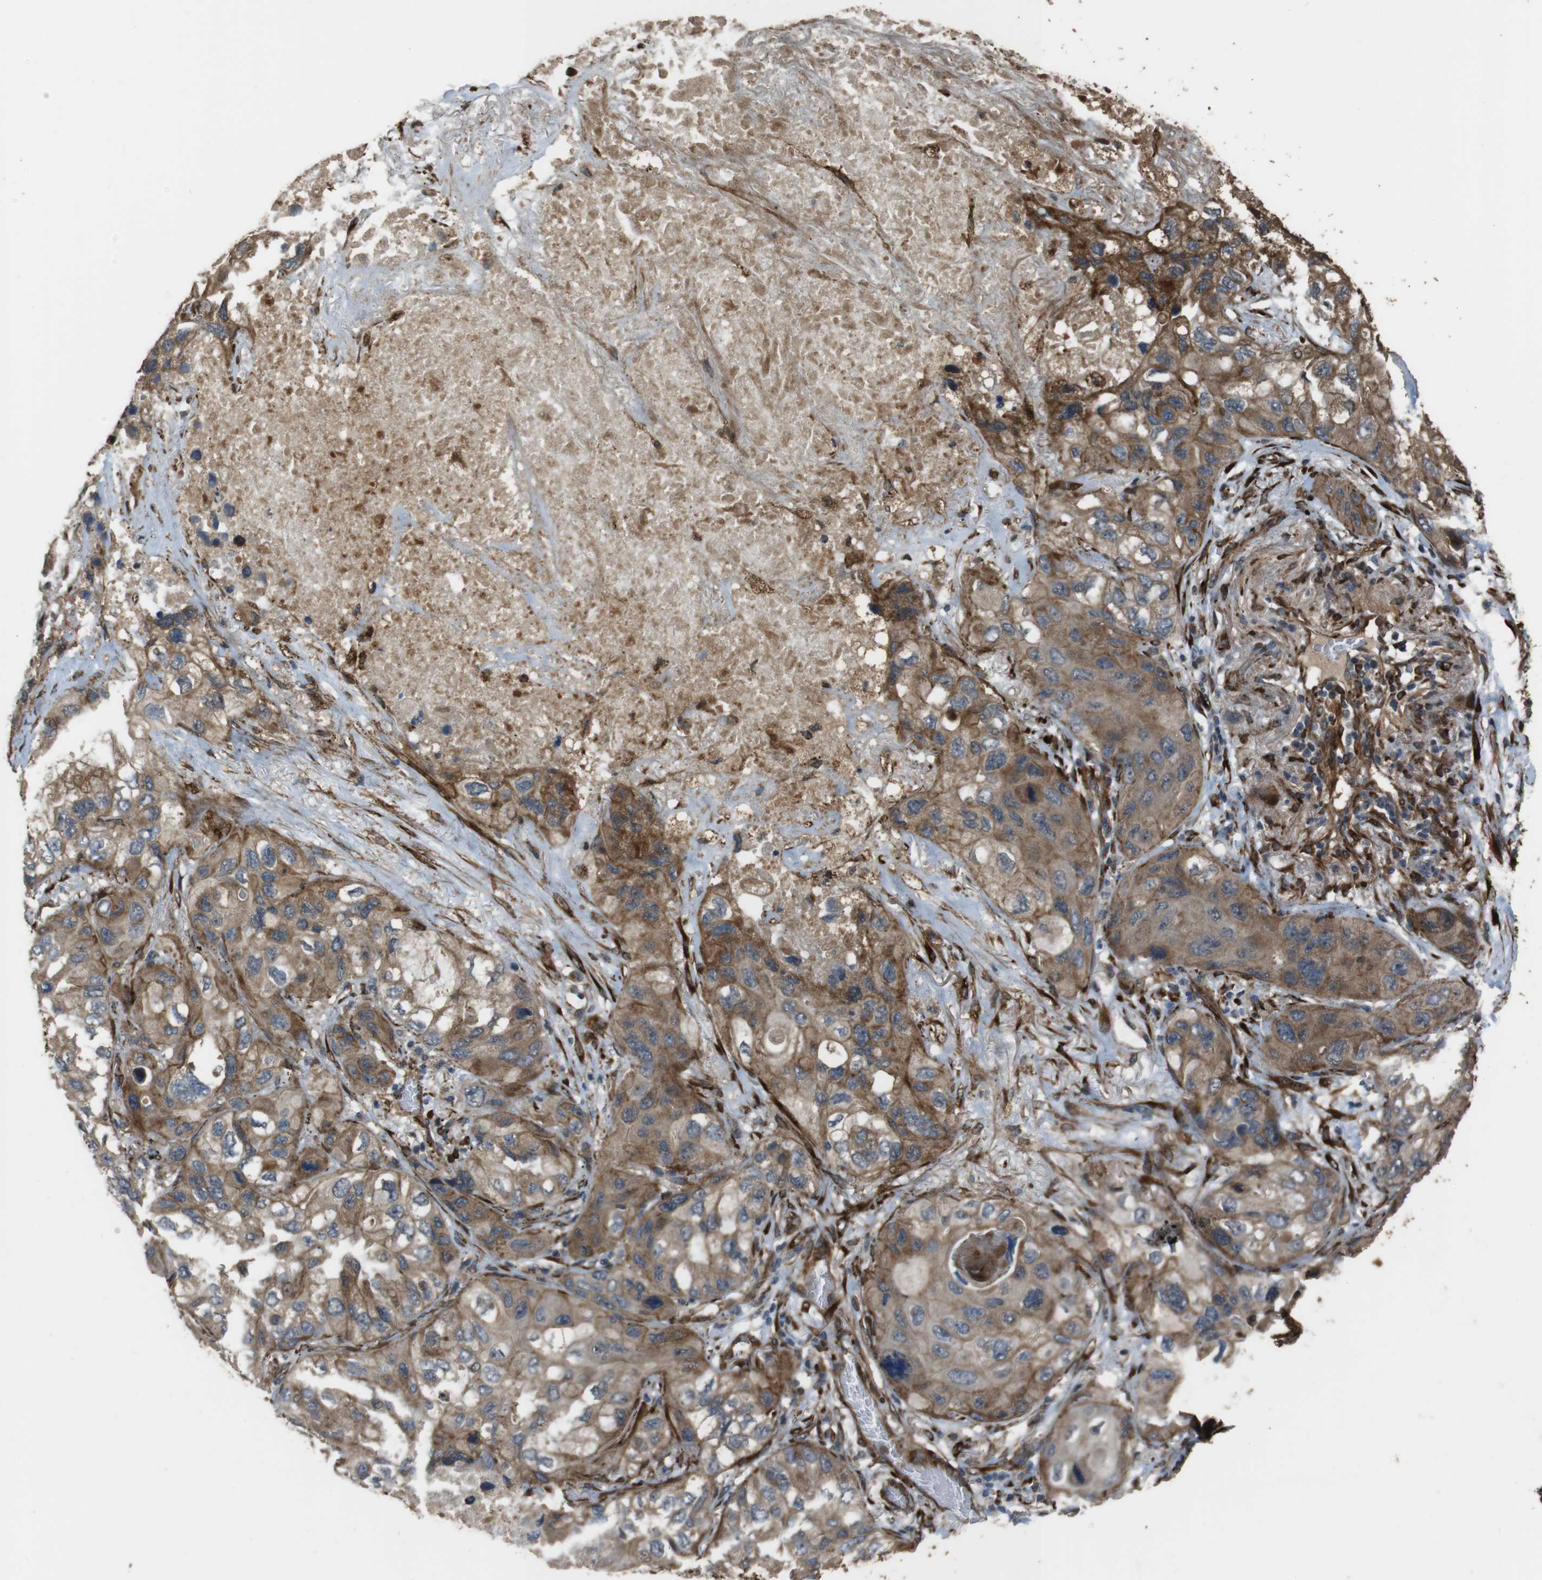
{"staining": {"intensity": "moderate", "quantity": ">75%", "location": "cytoplasmic/membranous"}, "tissue": "lung cancer", "cell_type": "Tumor cells", "image_type": "cancer", "snomed": [{"axis": "morphology", "description": "Squamous cell carcinoma, NOS"}, {"axis": "topography", "description": "Lung"}], "caption": "A histopathology image showing moderate cytoplasmic/membranous staining in about >75% of tumor cells in squamous cell carcinoma (lung), as visualized by brown immunohistochemical staining.", "gene": "MSRB3", "patient": {"sex": "female", "age": 73}}